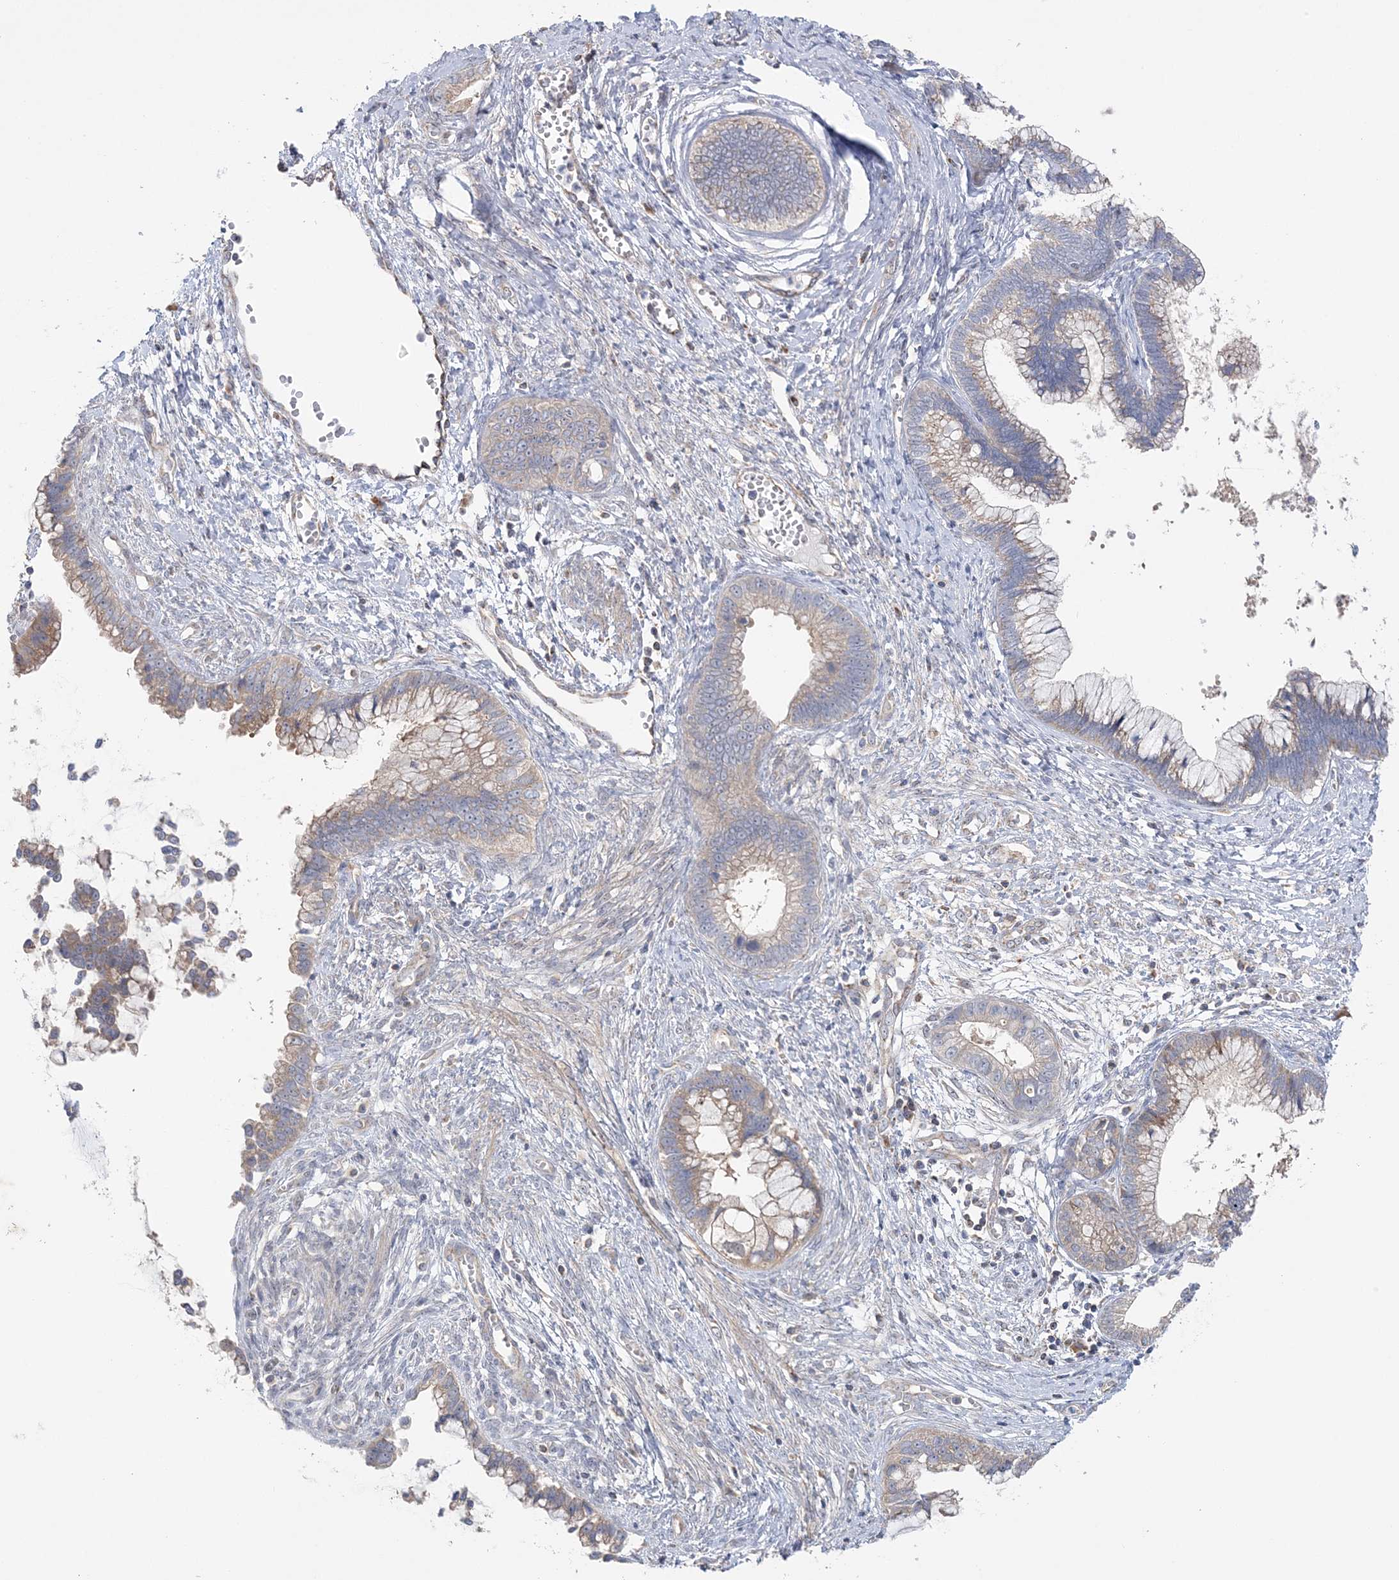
{"staining": {"intensity": "weak", "quantity": ">75%", "location": "cytoplasmic/membranous"}, "tissue": "cervical cancer", "cell_type": "Tumor cells", "image_type": "cancer", "snomed": [{"axis": "morphology", "description": "Adenocarcinoma, NOS"}, {"axis": "topography", "description": "Cervix"}], "caption": "Immunohistochemistry micrograph of cervical adenocarcinoma stained for a protein (brown), which displays low levels of weak cytoplasmic/membranous staining in about >75% of tumor cells.", "gene": "MMADHC", "patient": {"sex": "female", "age": 44}}